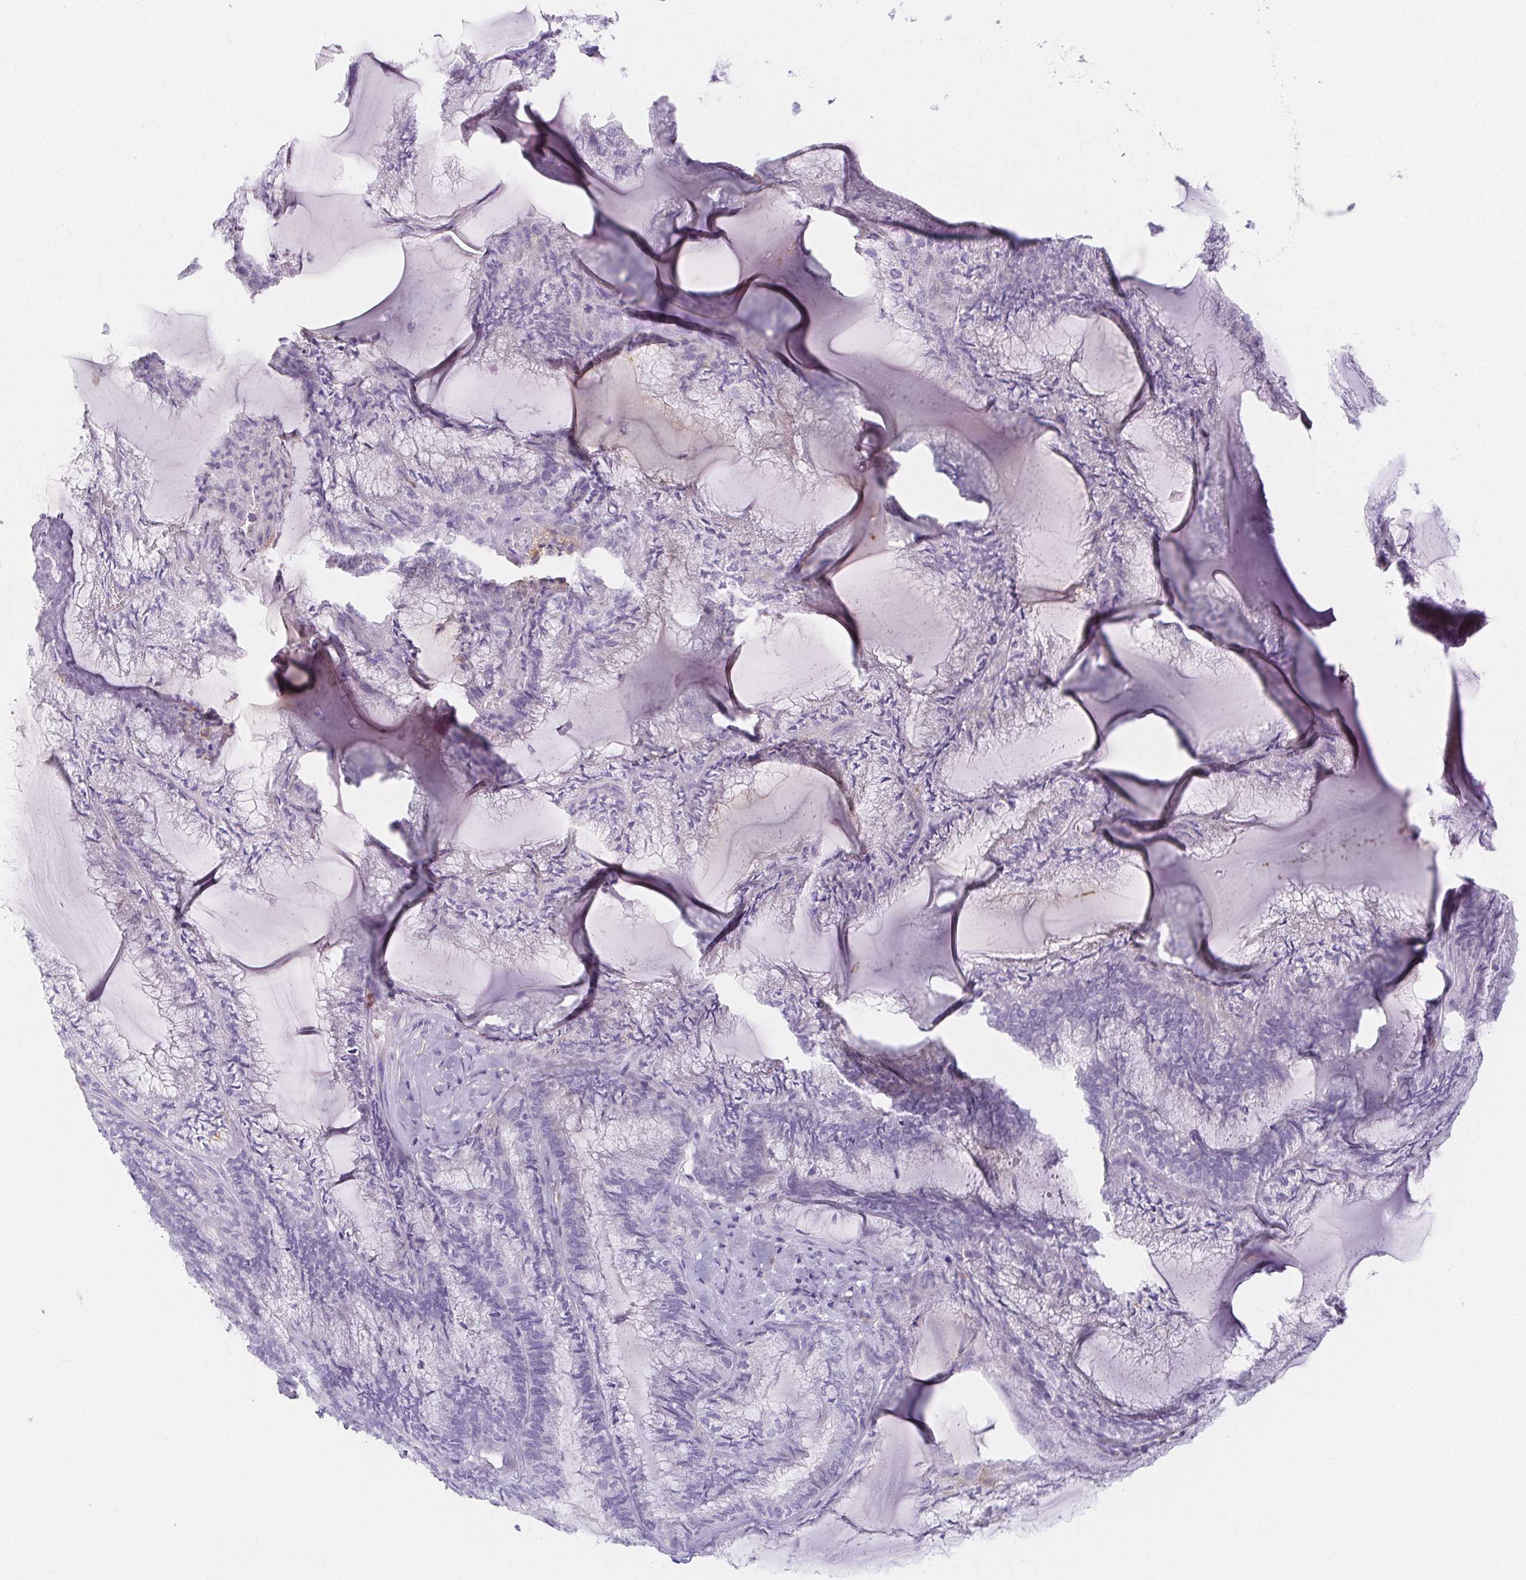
{"staining": {"intensity": "negative", "quantity": "none", "location": "none"}, "tissue": "endometrial cancer", "cell_type": "Tumor cells", "image_type": "cancer", "snomed": [{"axis": "morphology", "description": "Carcinoma, NOS"}, {"axis": "topography", "description": "Endometrium"}], "caption": "Tumor cells show no significant expression in endometrial cancer (carcinoma). The staining is performed using DAB (3,3'-diaminobenzidine) brown chromogen with nuclei counter-stained in using hematoxylin.", "gene": "ITIH2", "patient": {"sex": "female", "age": 62}}